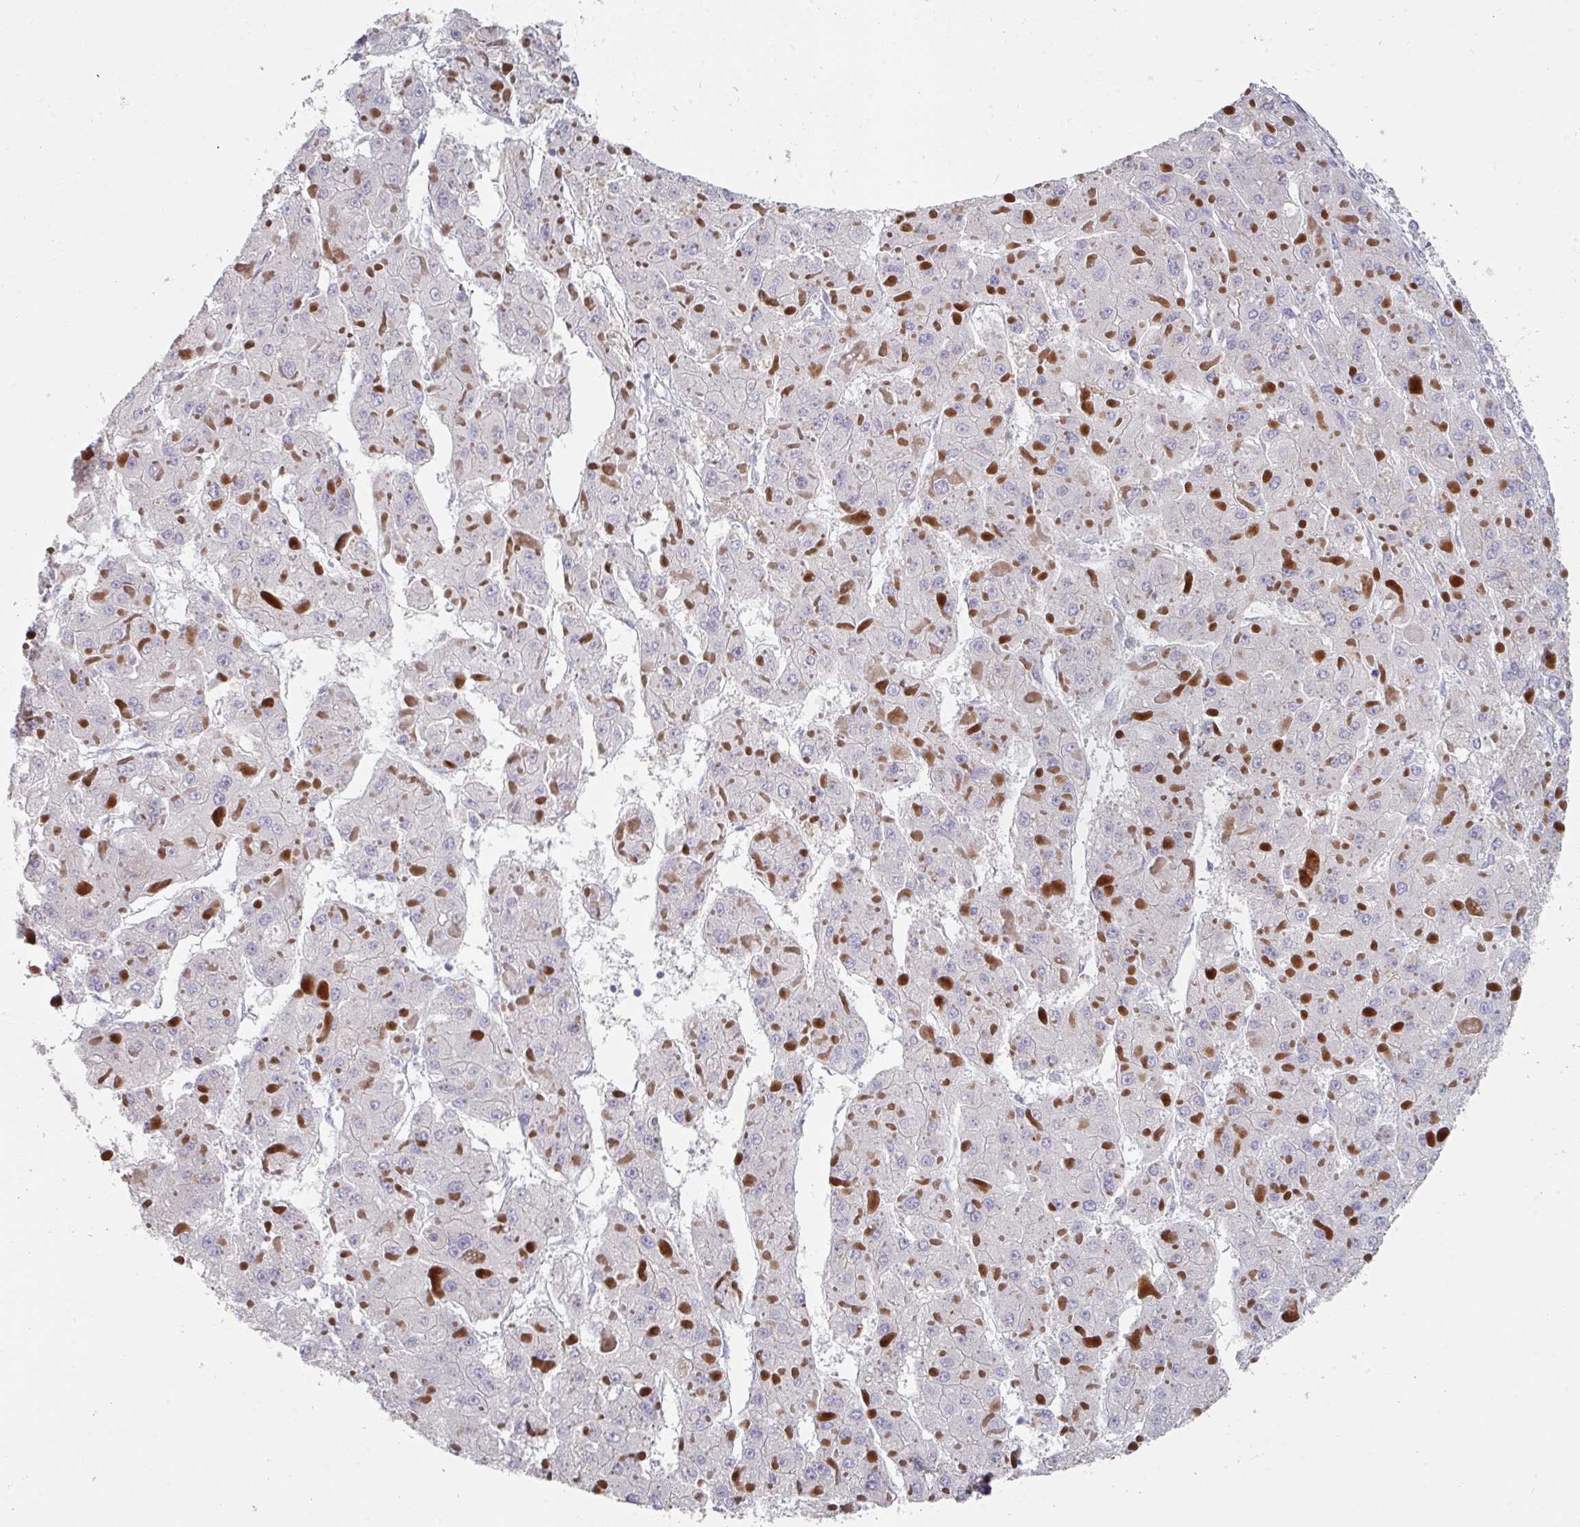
{"staining": {"intensity": "negative", "quantity": "none", "location": "none"}, "tissue": "liver cancer", "cell_type": "Tumor cells", "image_type": "cancer", "snomed": [{"axis": "morphology", "description": "Carcinoma, Hepatocellular, NOS"}, {"axis": "topography", "description": "Liver"}], "caption": "An IHC photomicrograph of liver cancer (hepatocellular carcinoma) is shown. There is no staining in tumor cells of liver cancer (hepatocellular carcinoma).", "gene": "NT5C1A", "patient": {"sex": "female", "age": 73}}